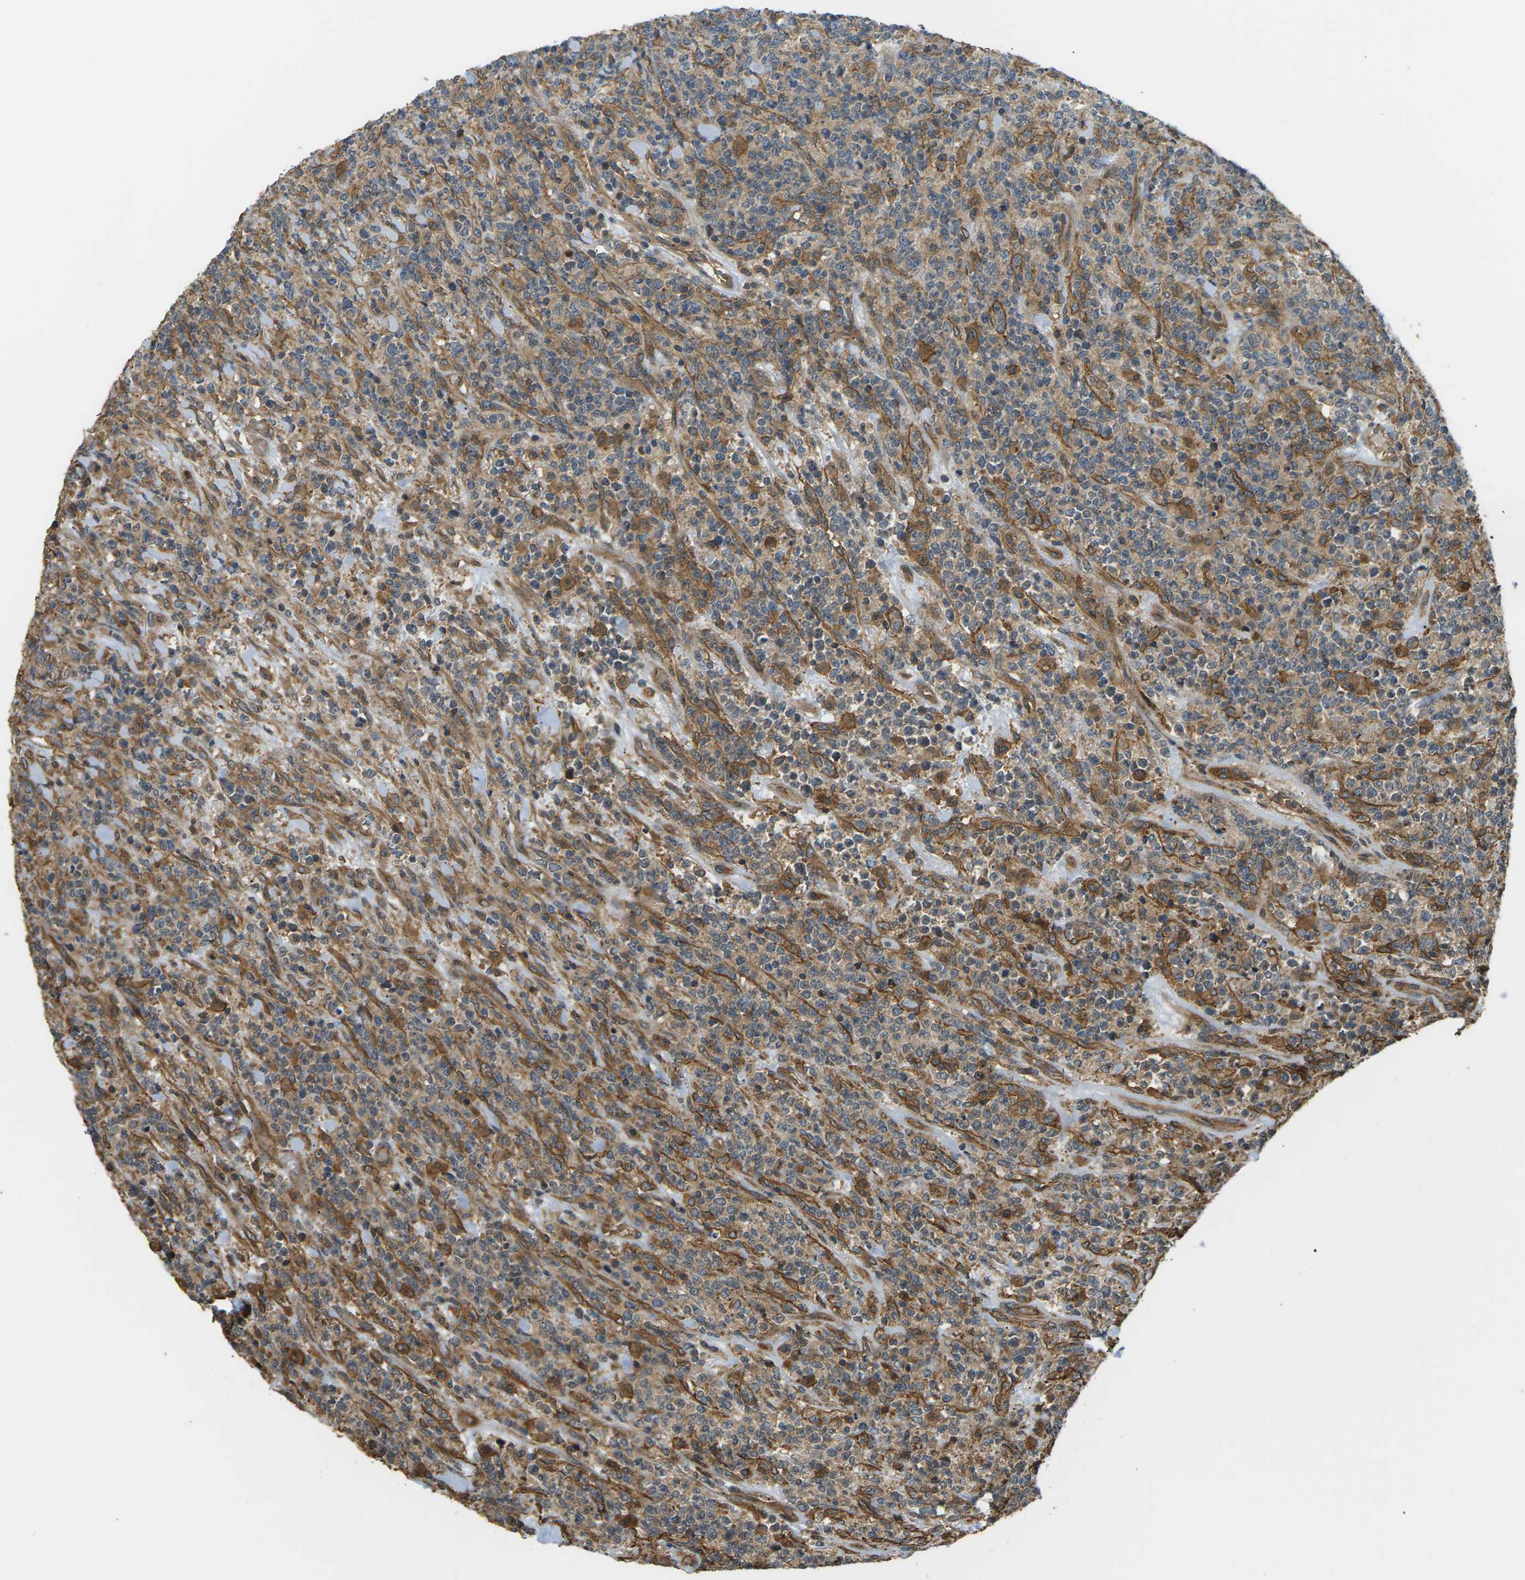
{"staining": {"intensity": "moderate", "quantity": ">75%", "location": "cytoplasmic/membranous"}, "tissue": "lymphoma", "cell_type": "Tumor cells", "image_type": "cancer", "snomed": [{"axis": "morphology", "description": "Malignant lymphoma, non-Hodgkin's type, High grade"}, {"axis": "topography", "description": "Soft tissue"}], "caption": "The immunohistochemical stain shows moderate cytoplasmic/membranous staining in tumor cells of lymphoma tissue.", "gene": "DDHD2", "patient": {"sex": "male", "age": 18}}